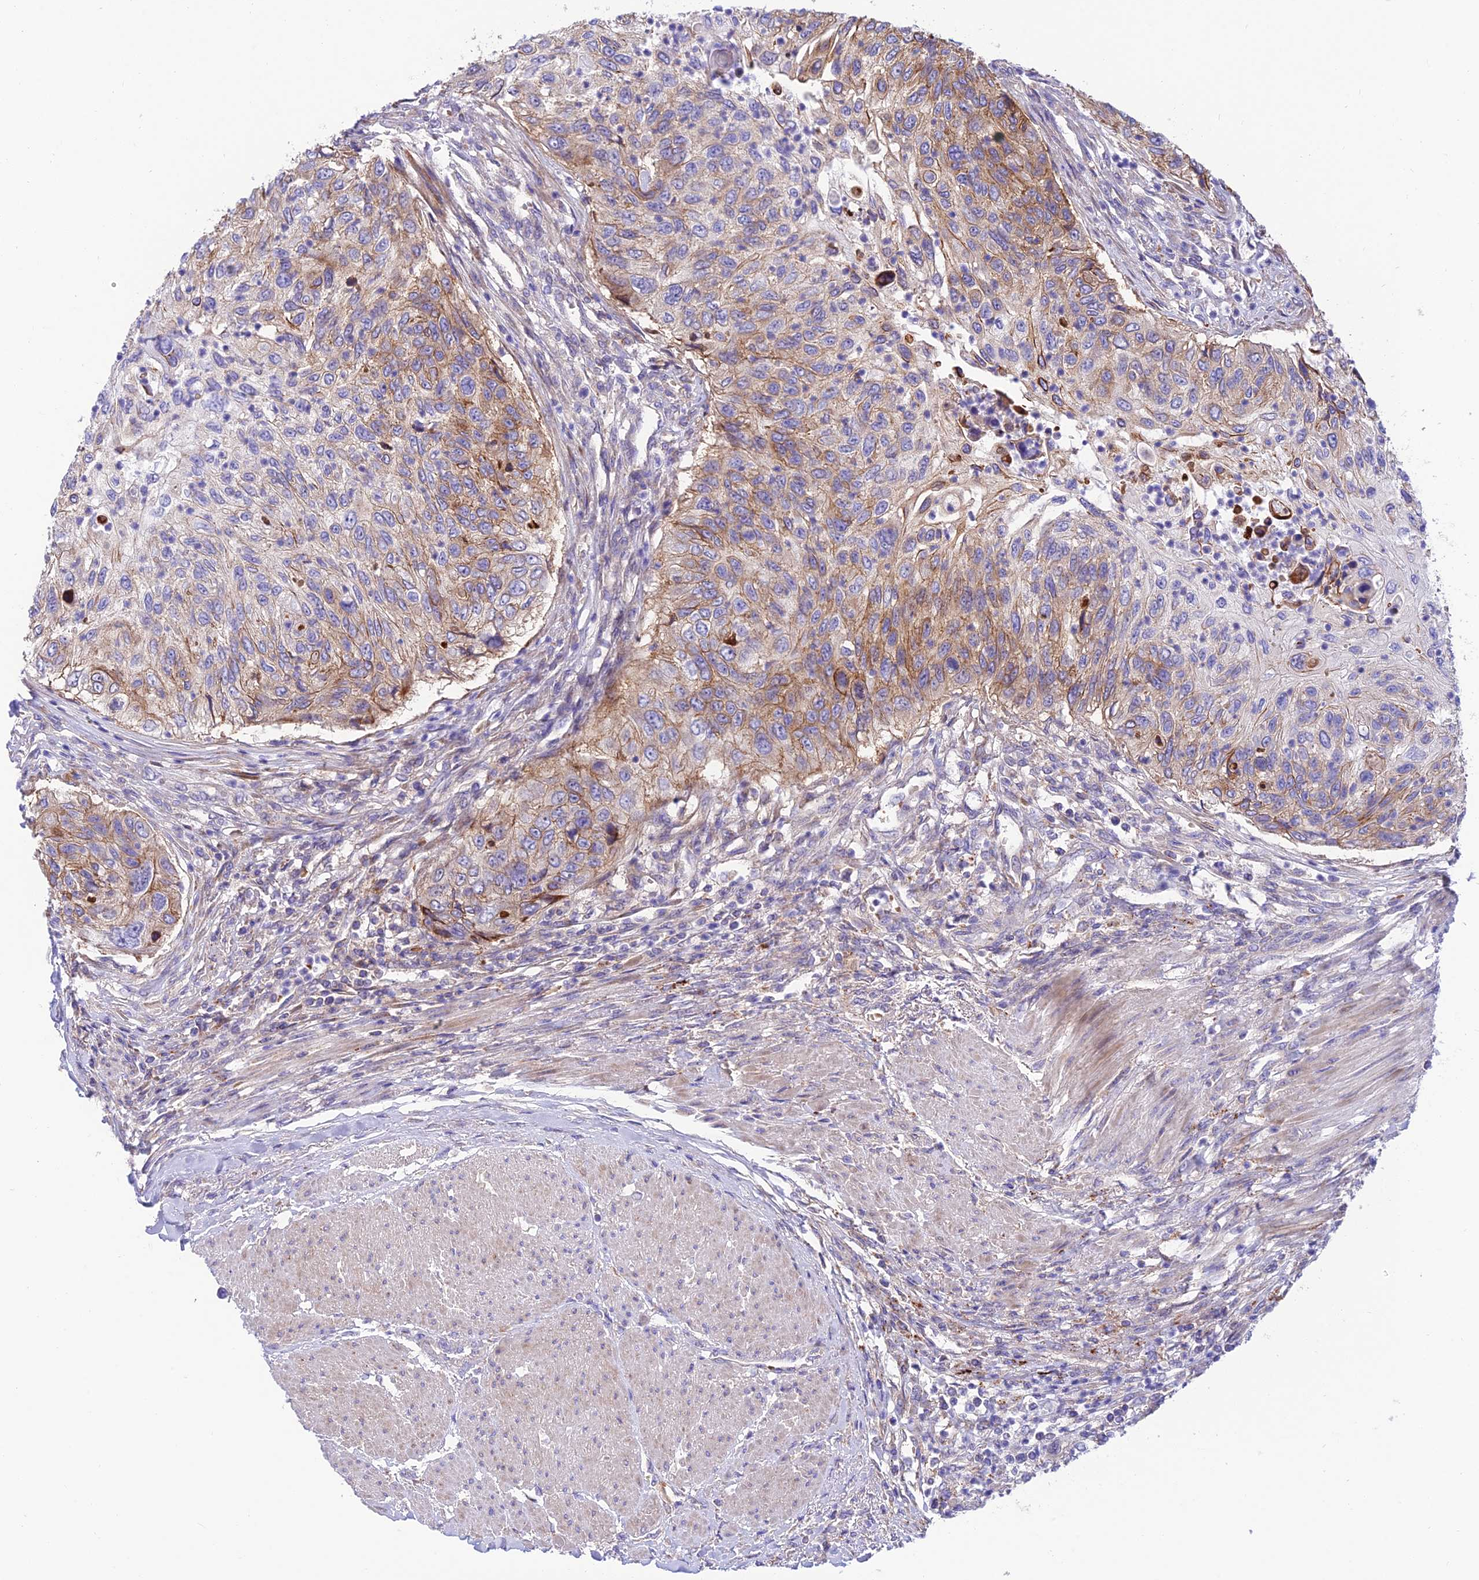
{"staining": {"intensity": "moderate", "quantity": "25%-75%", "location": "cytoplasmic/membranous"}, "tissue": "urothelial cancer", "cell_type": "Tumor cells", "image_type": "cancer", "snomed": [{"axis": "morphology", "description": "Urothelial carcinoma, High grade"}, {"axis": "topography", "description": "Urinary bladder"}], "caption": "A micrograph of urothelial cancer stained for a protein shows moderate cytoplasmic/membranous brown staining in tumor cells. (DAB IHC with brightfield microscopy, high magnification).", "gene": "CCDC157", "patient": {"sex": "female", "age": 60}}